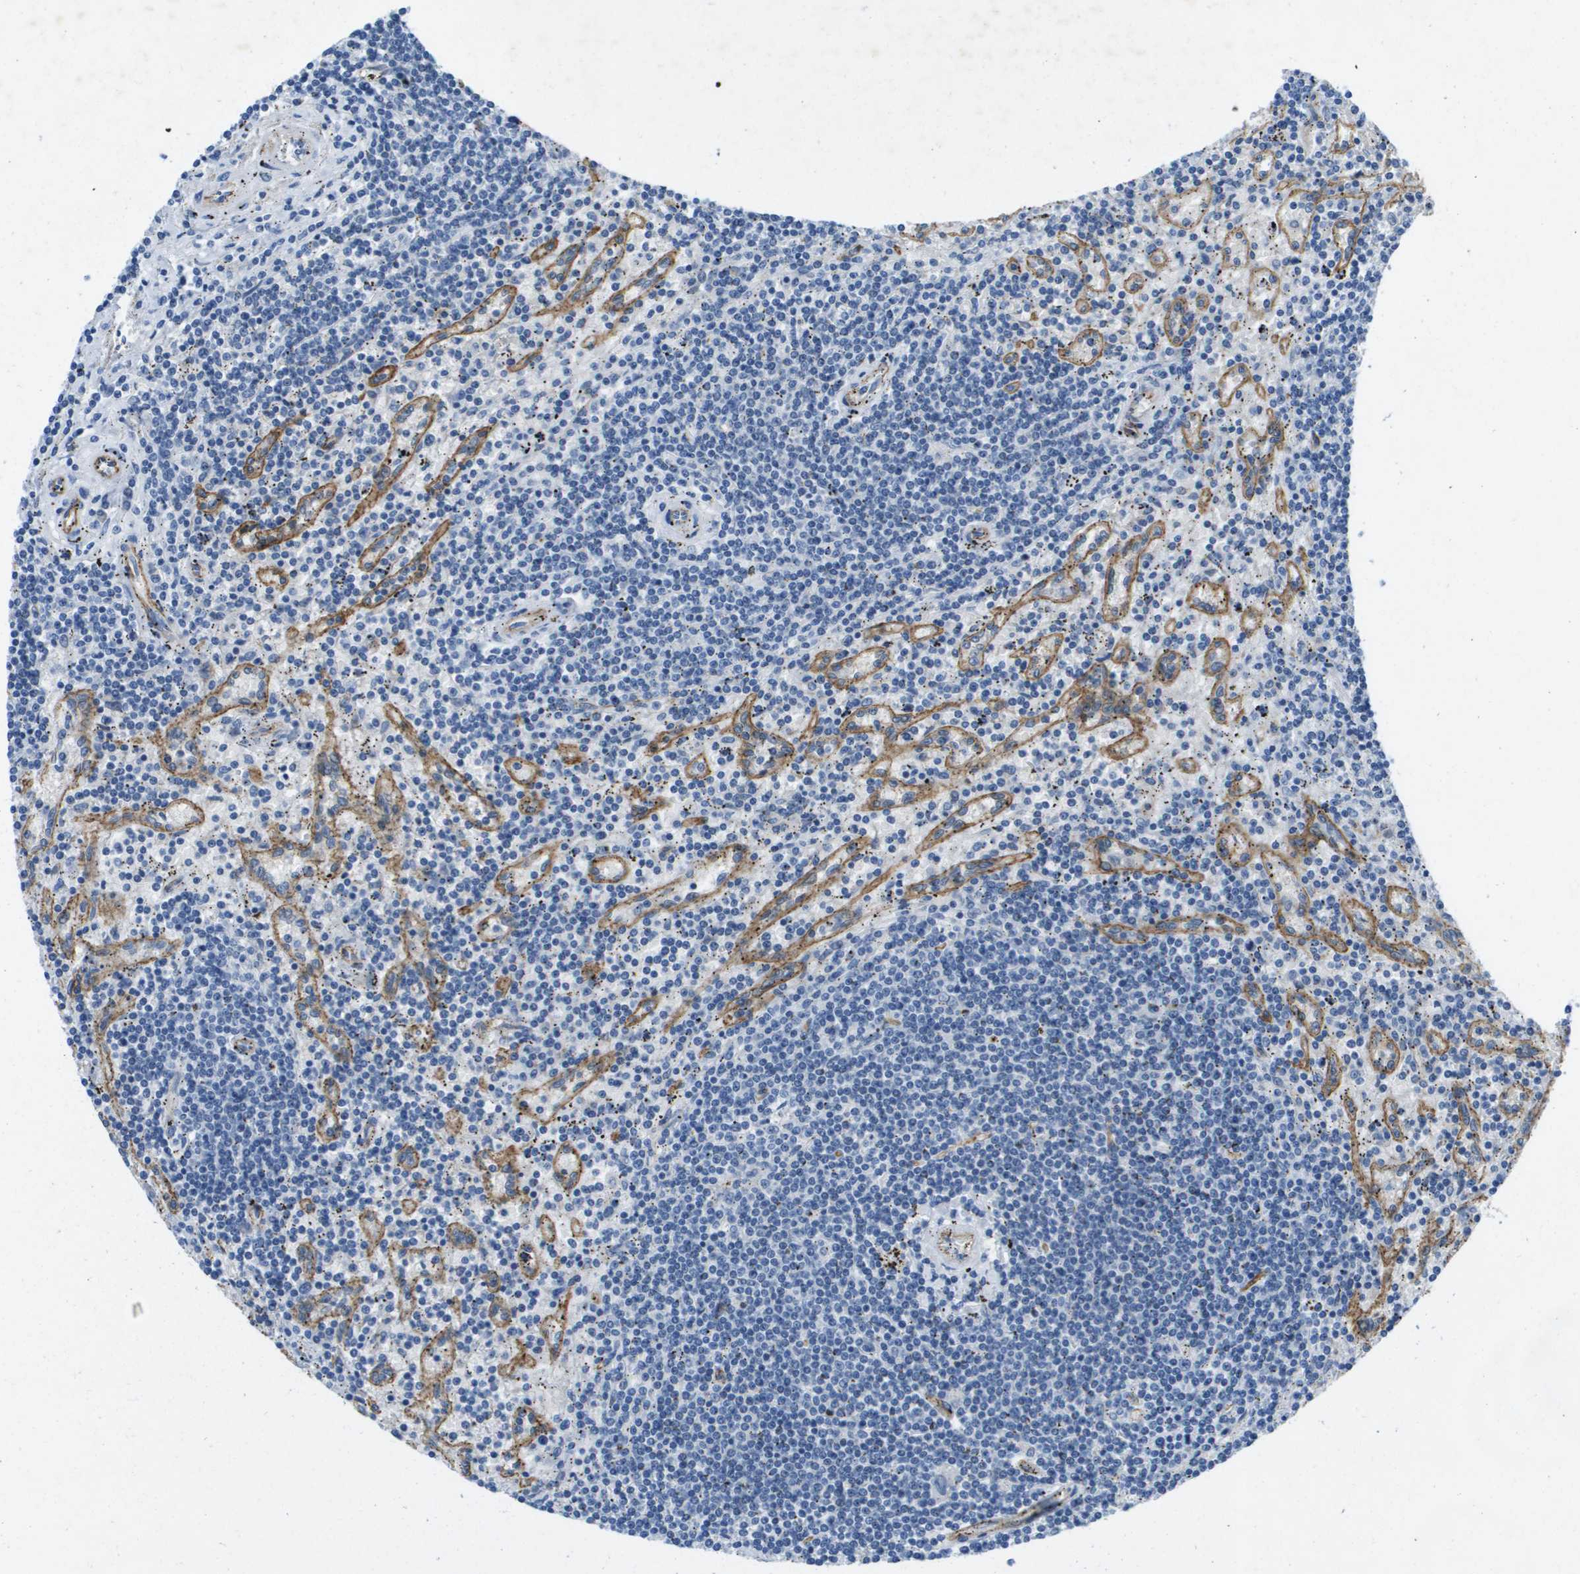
{"staining": {"intensity": "negative", "quantity": "none", "location": "none"}, "tissue": "lymphoma", "cell_type": "Tumor cells", "image_type": "cancer", "snomed": [{"axis": "morphology", "description": "Malignant lymphoma, non-Hodgkin's type, Low grade"}, {"axis": "topography", "description": "Spleen"}], "caption": "A photomicrograph of human low-grade malignant lymphoma, non-Hodgkin's type is negative for staining in tumor cells. (DAB immunohistochemistry, high magnification).", "gene": "ITGA6", "patient": {"sex": "male", "age": 76}}